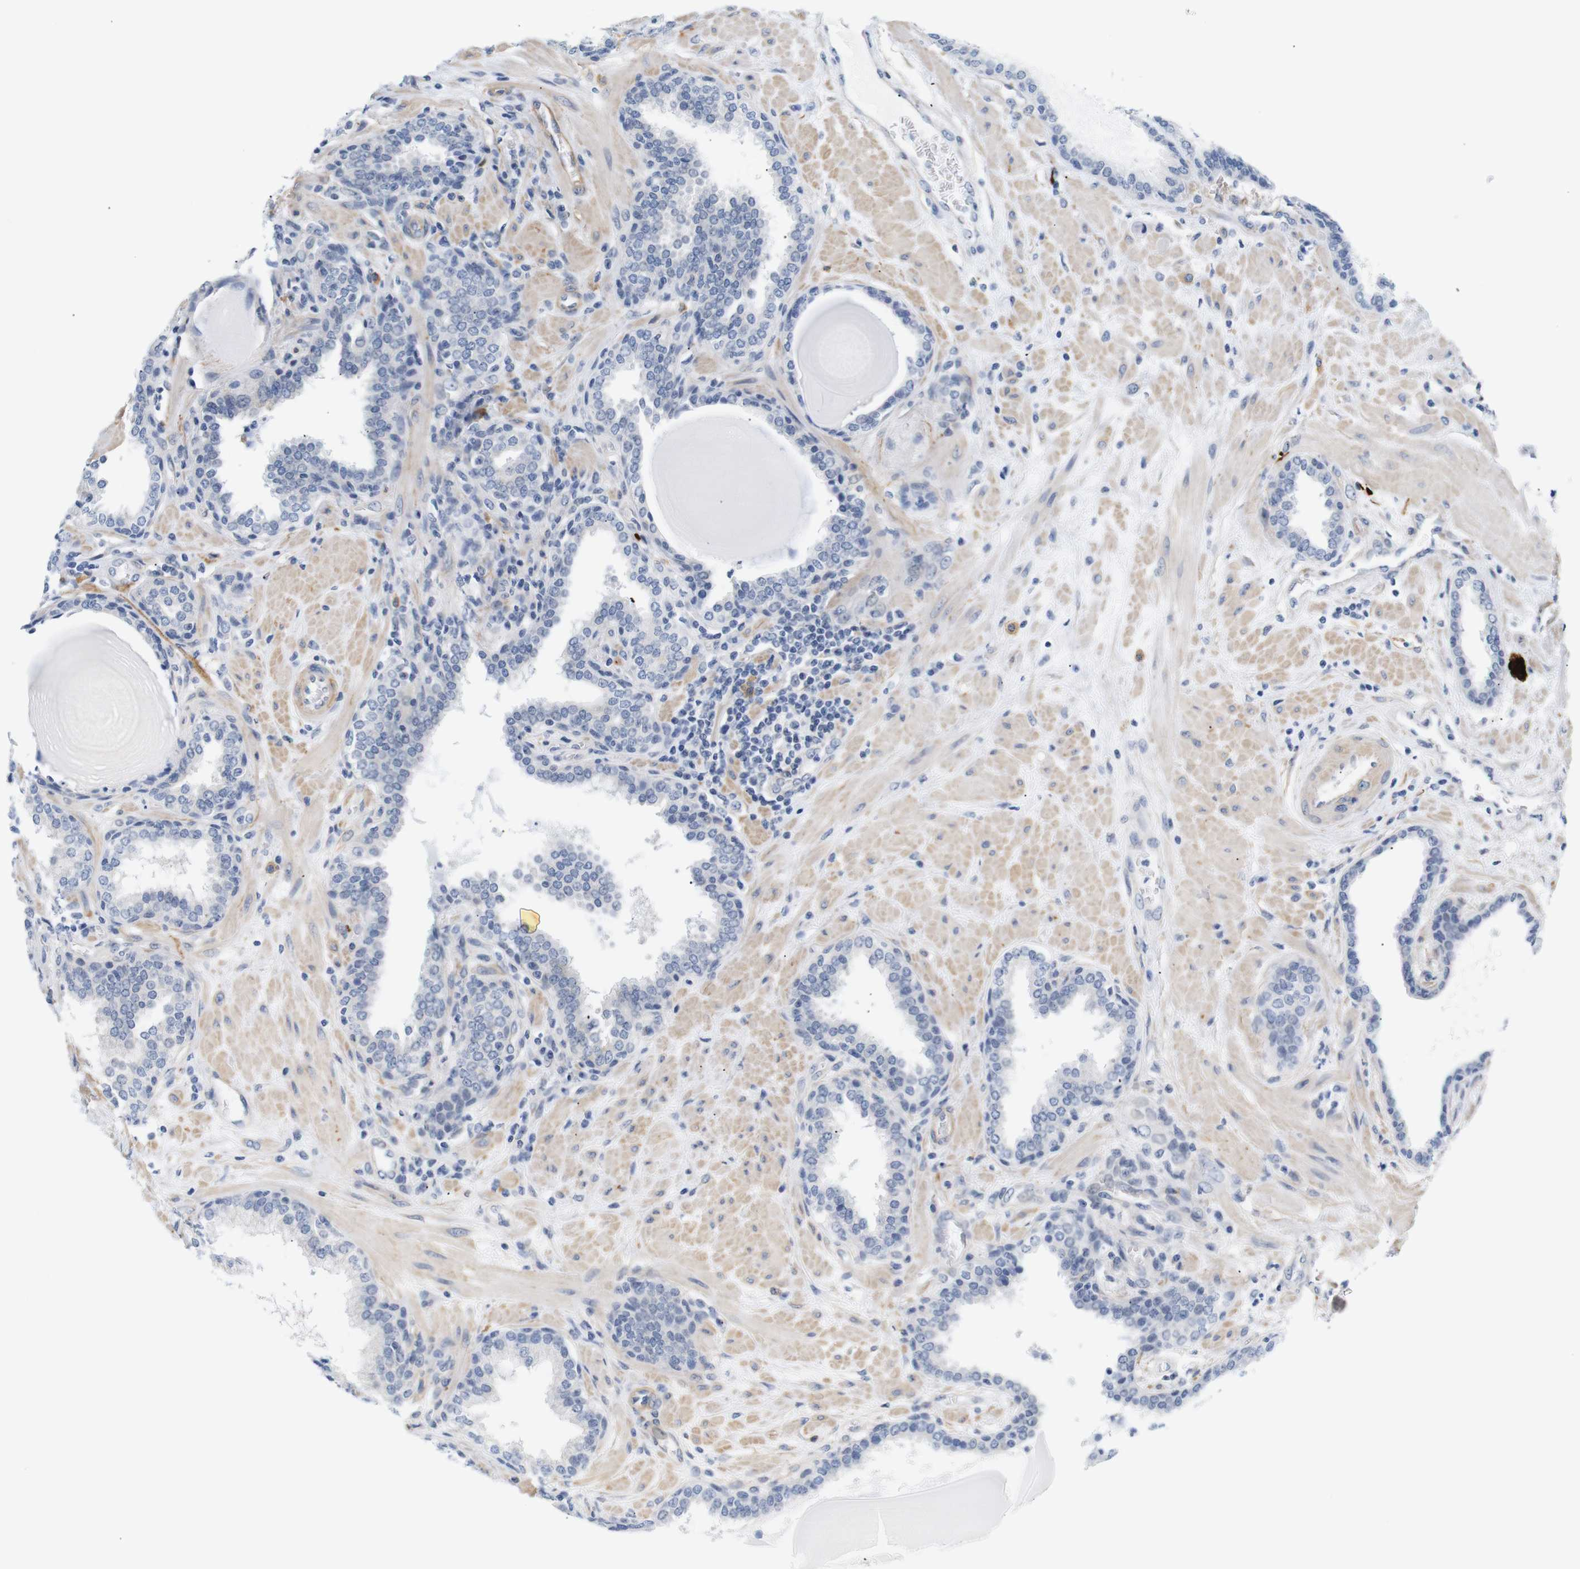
{"staining": {"intensity": "negative", "quantity": "none", "location": "none"}, "tissue": "prostate", "cell_type": "Glandular cells", "image_type": "normal", "snomed": [{"axis": "morphology", "description": "Normal tissue, NOS"}, {"axis": "topography", "description": "Prostate"}], "caption": "Immunohistochemistry (IHC) image of normal prostate stained for a protein (brown), which displays no positivity in glandular cells.", "gene": "STMN3", "patient": {"sex": "male", "age": 51}}